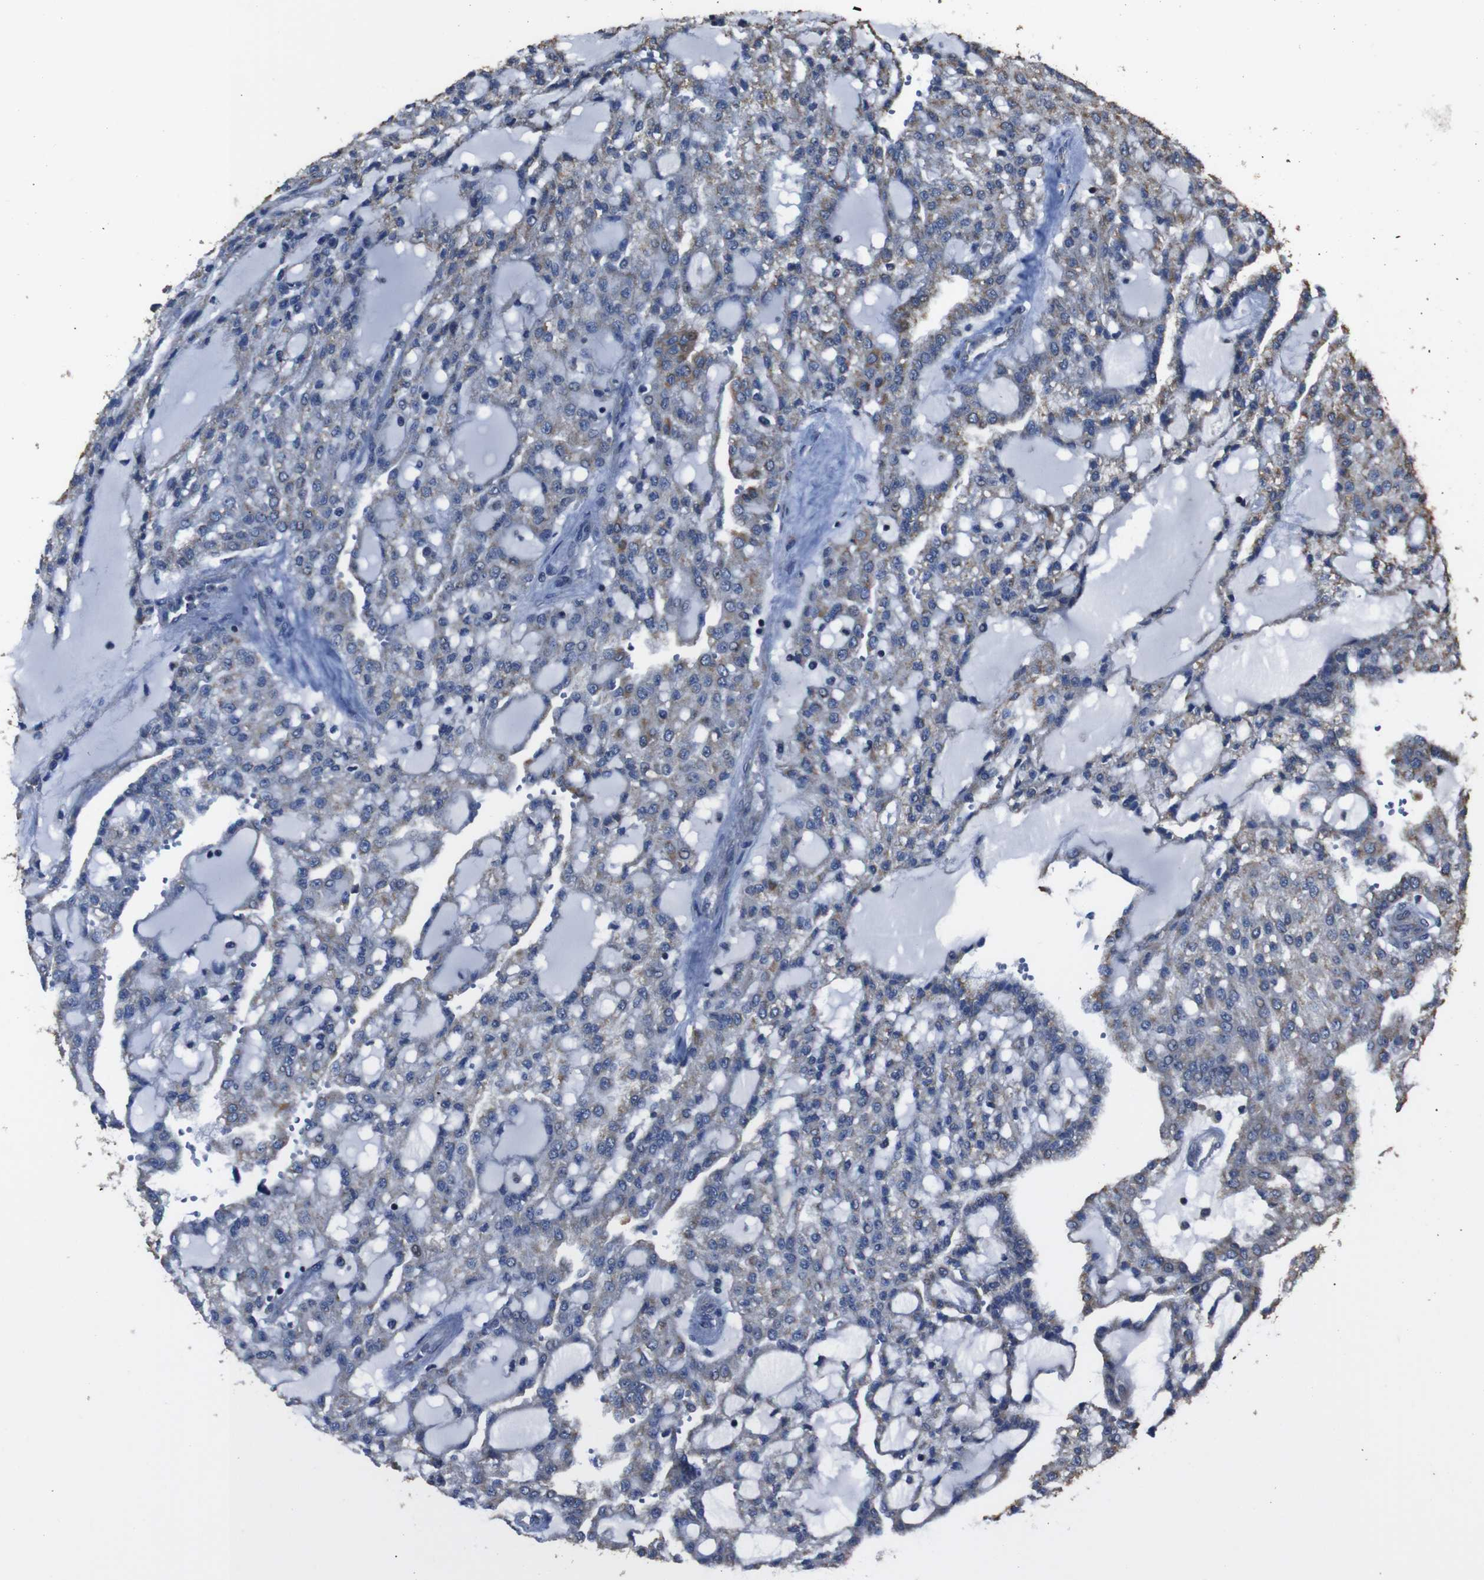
{"staining": {"intensity": "moderate", "quantity": "<25%", "location": "cytoplasmic/membranous"}, "tissue": "renal cancer", "cell_type": "Tumor cells", "image_type": "cancer", "snomed": [{"axis": "morphology", "description": "Adenocarcinoma, NOS"}, {"axis": "topography", "description": "Kidney"}], "caption": "Tumor cells show low levels of moderate cytoplasmic/membranous expression in about <25% of cells in human renal adenocarcinoma.", "gene": "SNN", "patient": {"sex": "male", "age": 63}}